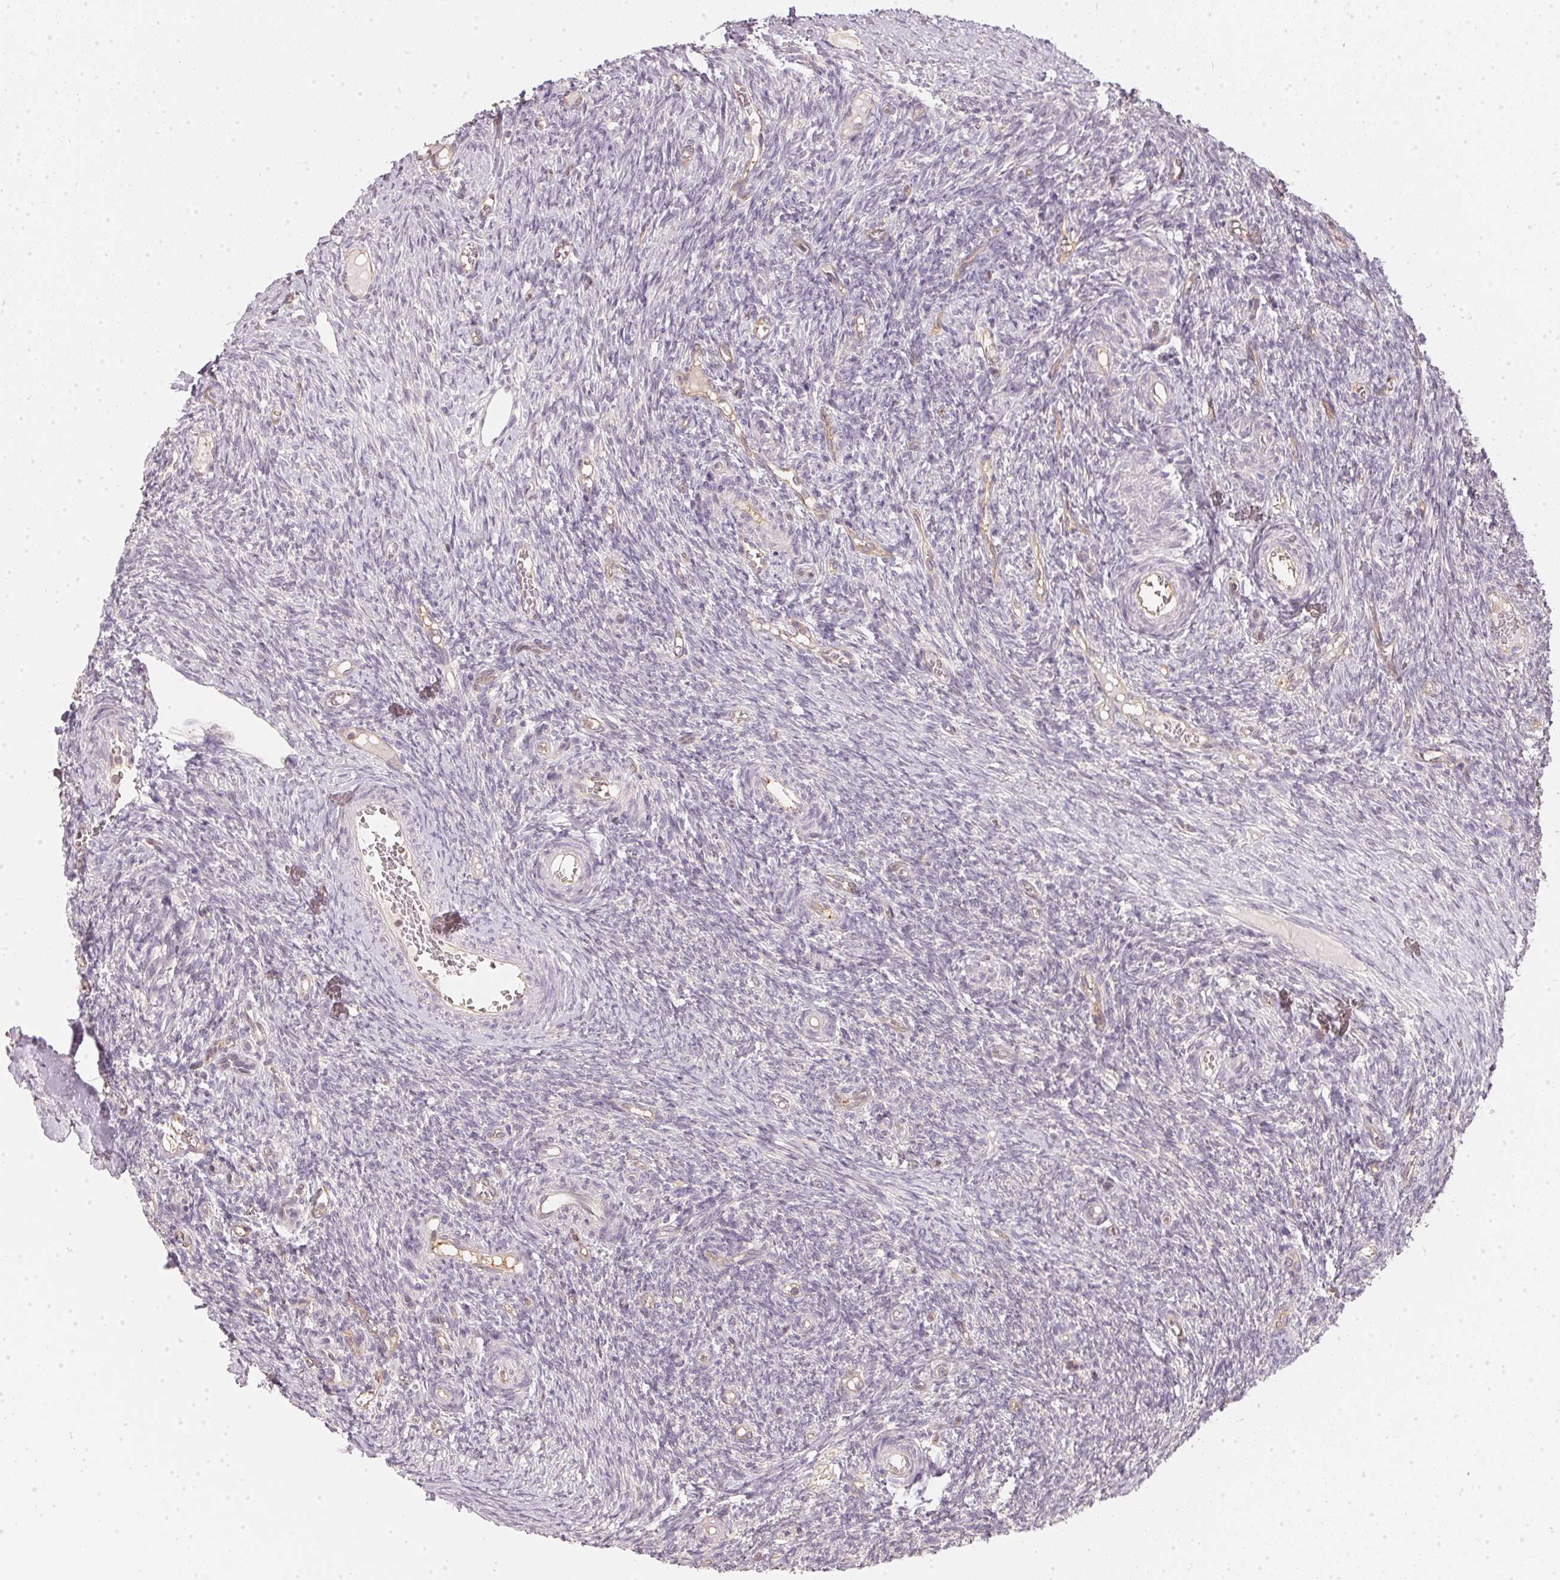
{"staining": {"intensity": "negative", "quantity": "none", "location": "none"}, "tissue": "ovary", "cell_type": "Ovarian stroma cells", "image_type": "normal", "snomed": [{"axis": "morphology", "description": "Normal tissue, NOS"}, {"axis": "topography", "description": "Ovary"}], "caption": "Immunohistochemical staining of benign human ovary exhibits no significant expression in ovarian stroma cells. (Stains: DAB (3,3'-diaminobenzidine) IHC with hematoxylin counter stain, Microscopy: brightfield microscopy at high magnification).", "gene": "BLMH", "patient": {"sex": "female", "age": 39}}